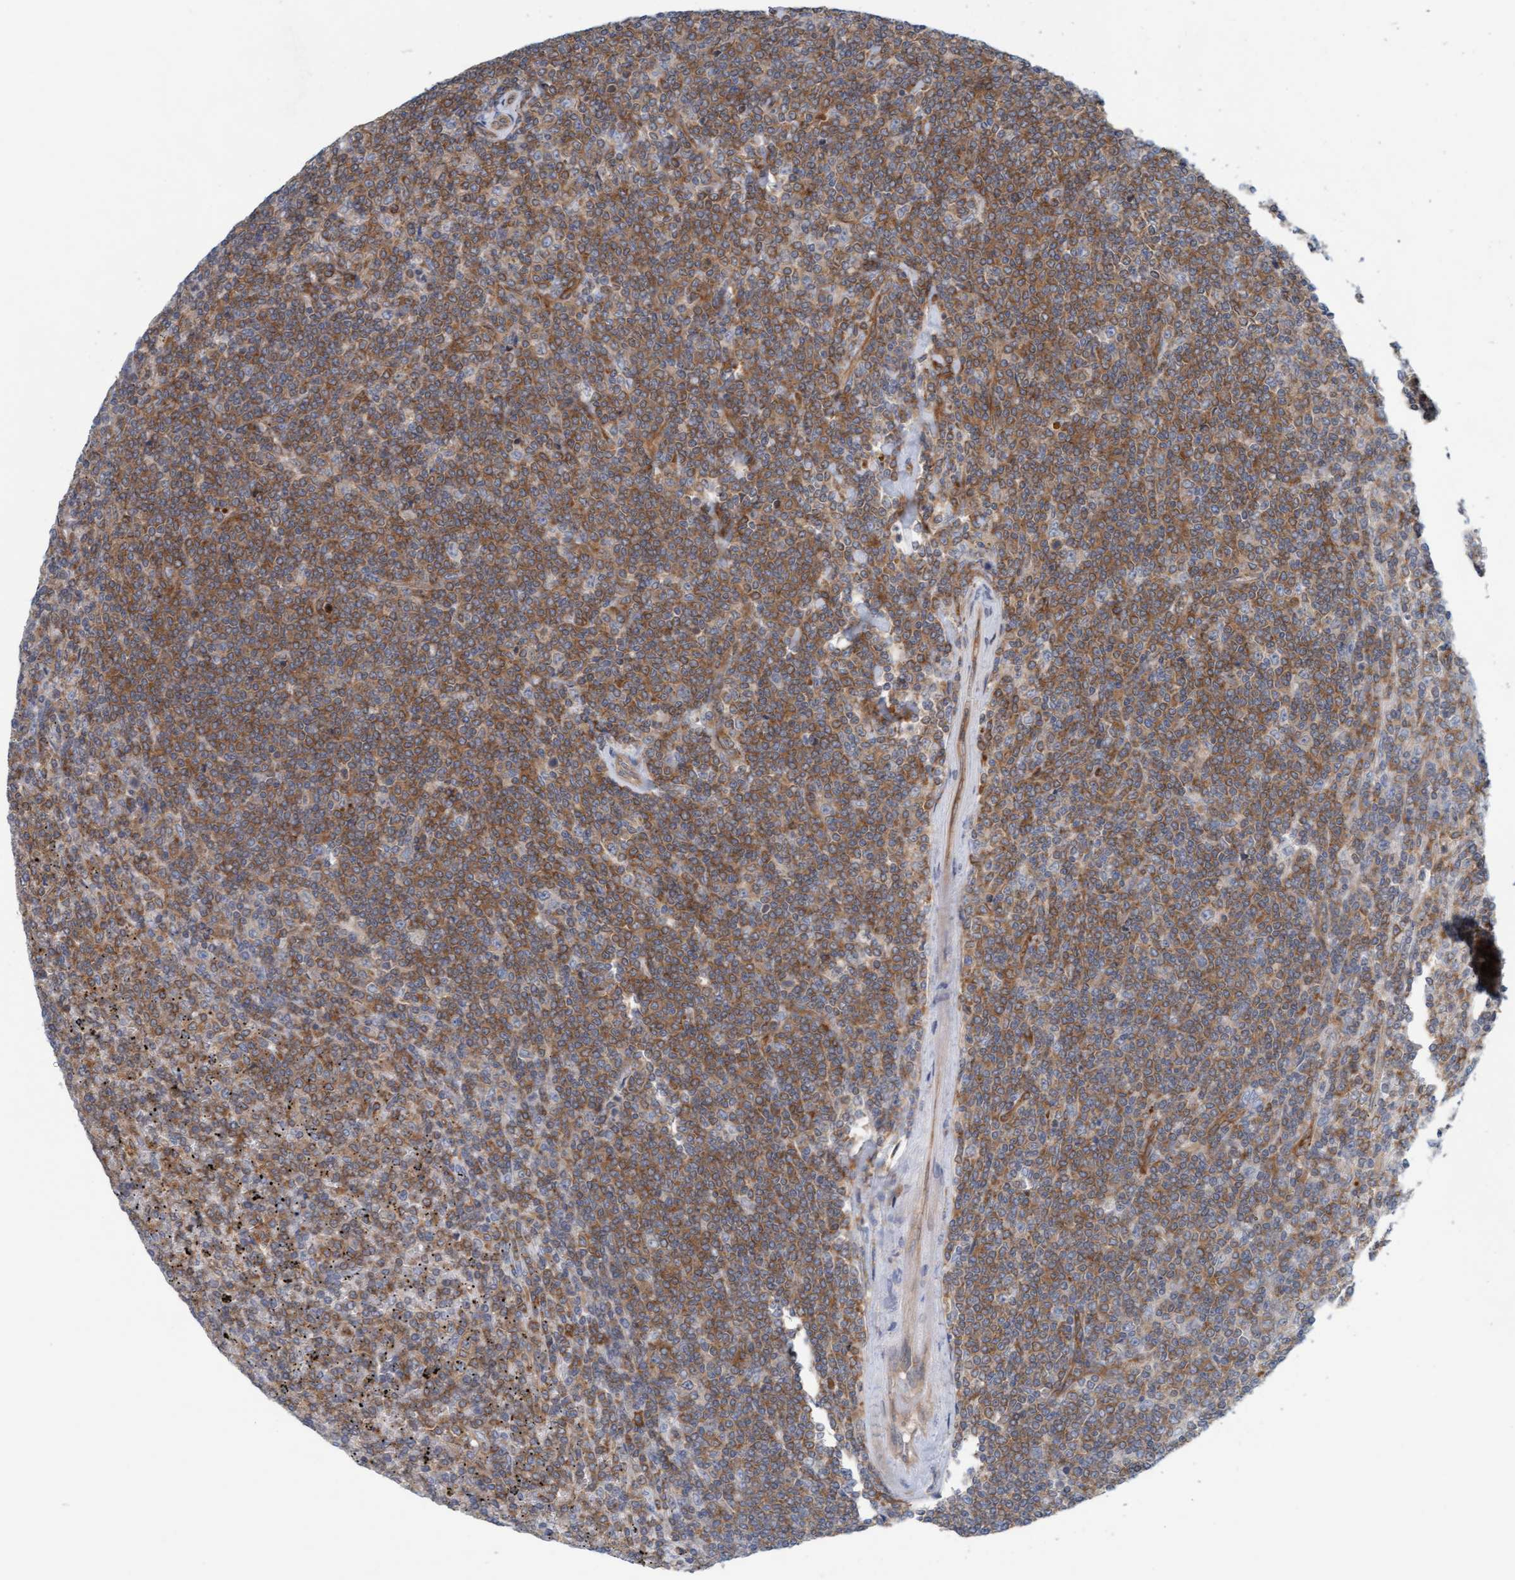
{"staining": {"intensity": "moderate", "quantity": ">75%", "location": "cytoplasmic/membranous"}, "tissue": "lymphoma", "cell_type": "Tumor cells", "image_type": "cancer", "snomed": [{"axis": "morphology", "description": "Malignant lymphoma, non-Hodgkin's type, Low grade"}, {"axis": "topography", "description": "Spleen"}], "caption": "This is a photomicrograph of immunohistochemistry staining of low-grade malignant lymphoma, non-Hodgkin's type, which shows moderate staining in the cytoplasmic/membranous of tumor cells.", "gene": "PRKD2", "patient": {"sex": "female", "age": 19}}